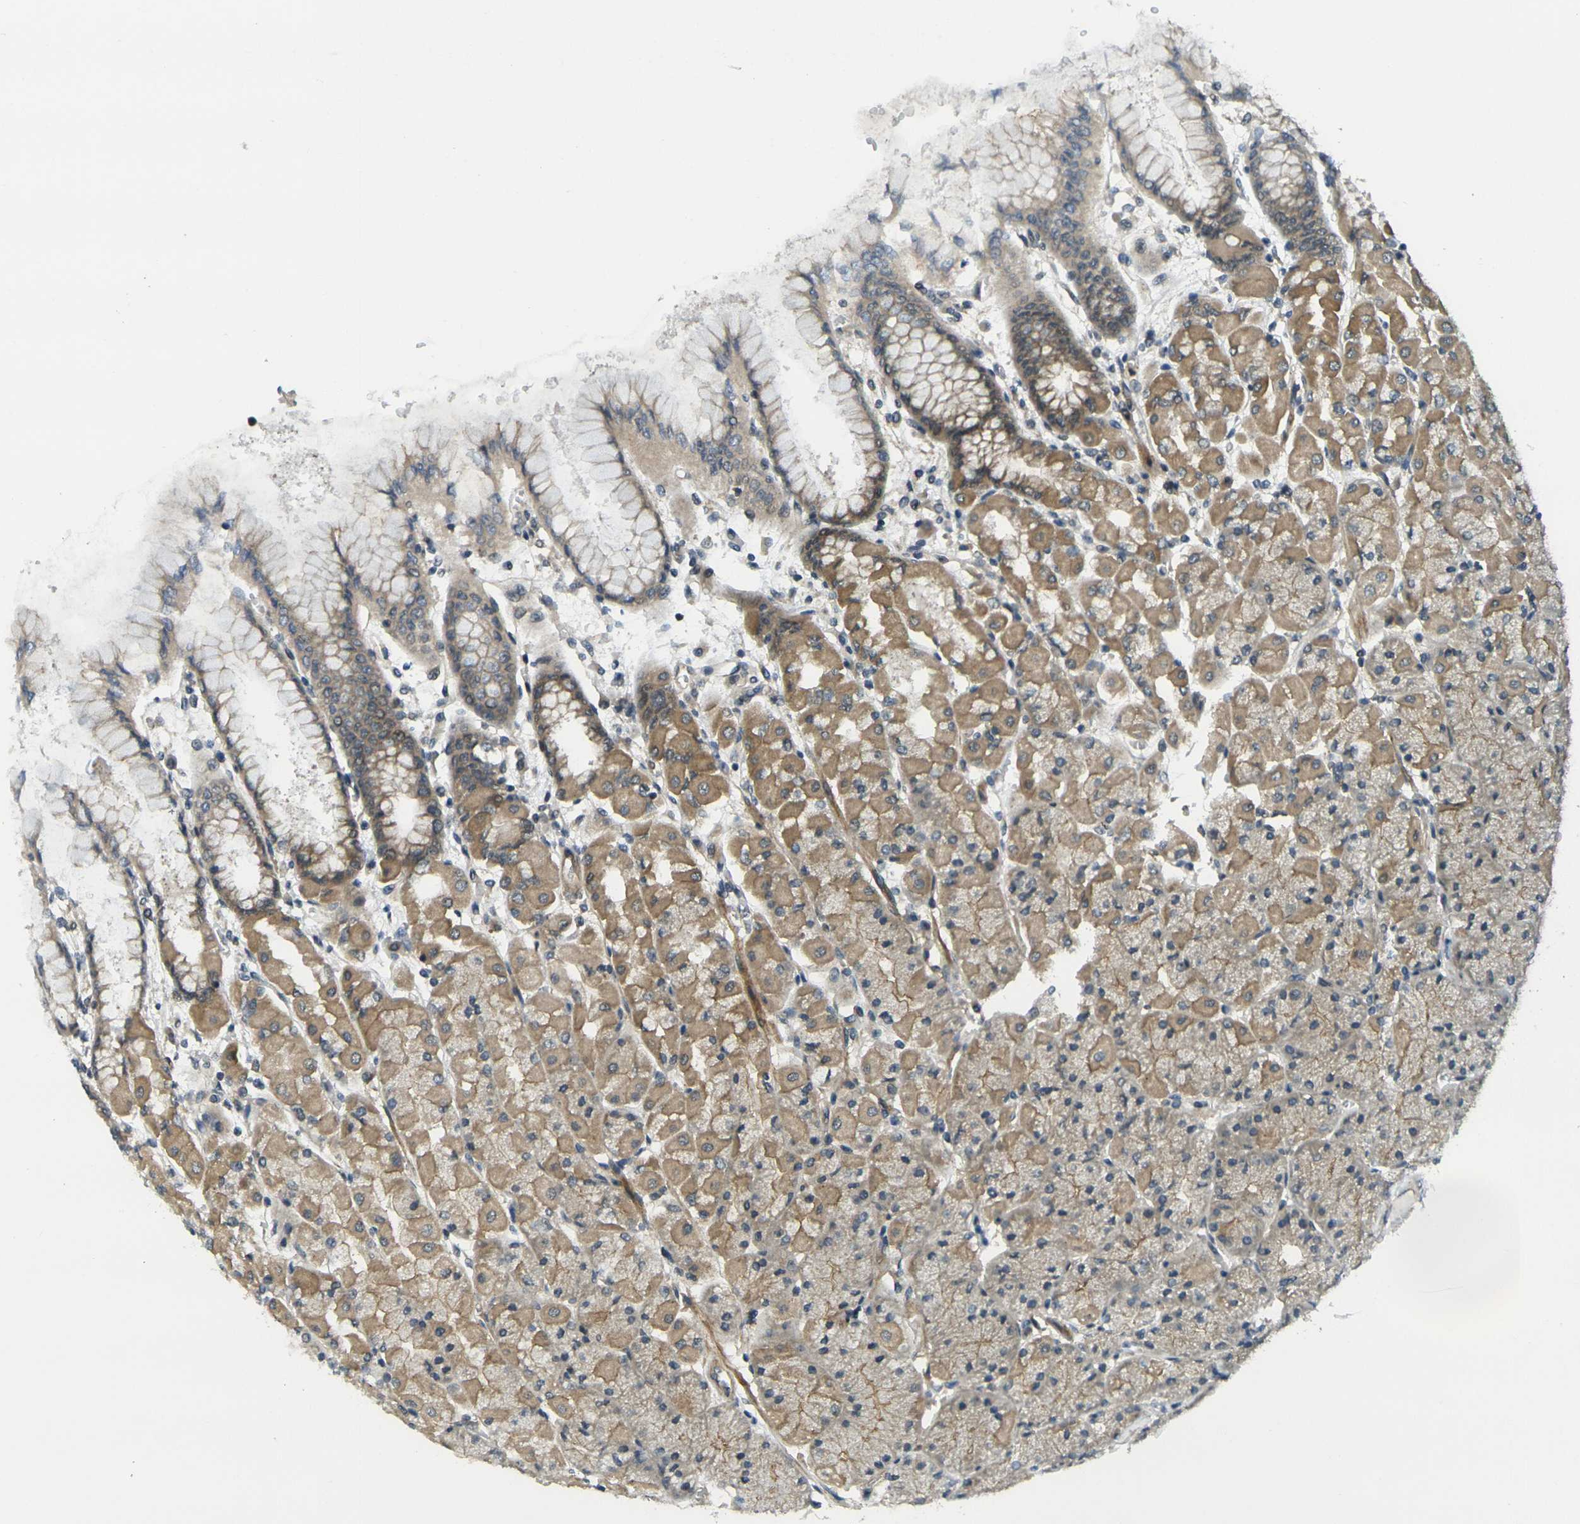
{"staining": {"intensity": "moderate", "quantity": ">75%", "location": "cytoplasmic/membranous"}, "tissue": "stomach", "cell_type": "Glandular cells", "image_type": "normal", "snomed": [{"axis": "morphology", "description": "Normal tissue, NOS"}, {"axis": "topography", "description": "Stomach, upper"}], "caption": "The photomicrograph shows a brown stain indicating the presence of a protein in the cytoplasmic/membranous of glandular cells in stomach. (Stains: DAB (3,3'-diaminobenzidine) in brown, nuclei in blue, Microscopy: brightfield microscopy at high magnification).", "gene": "KCTD10", "patient": {"sex": "female", "age": 56}}